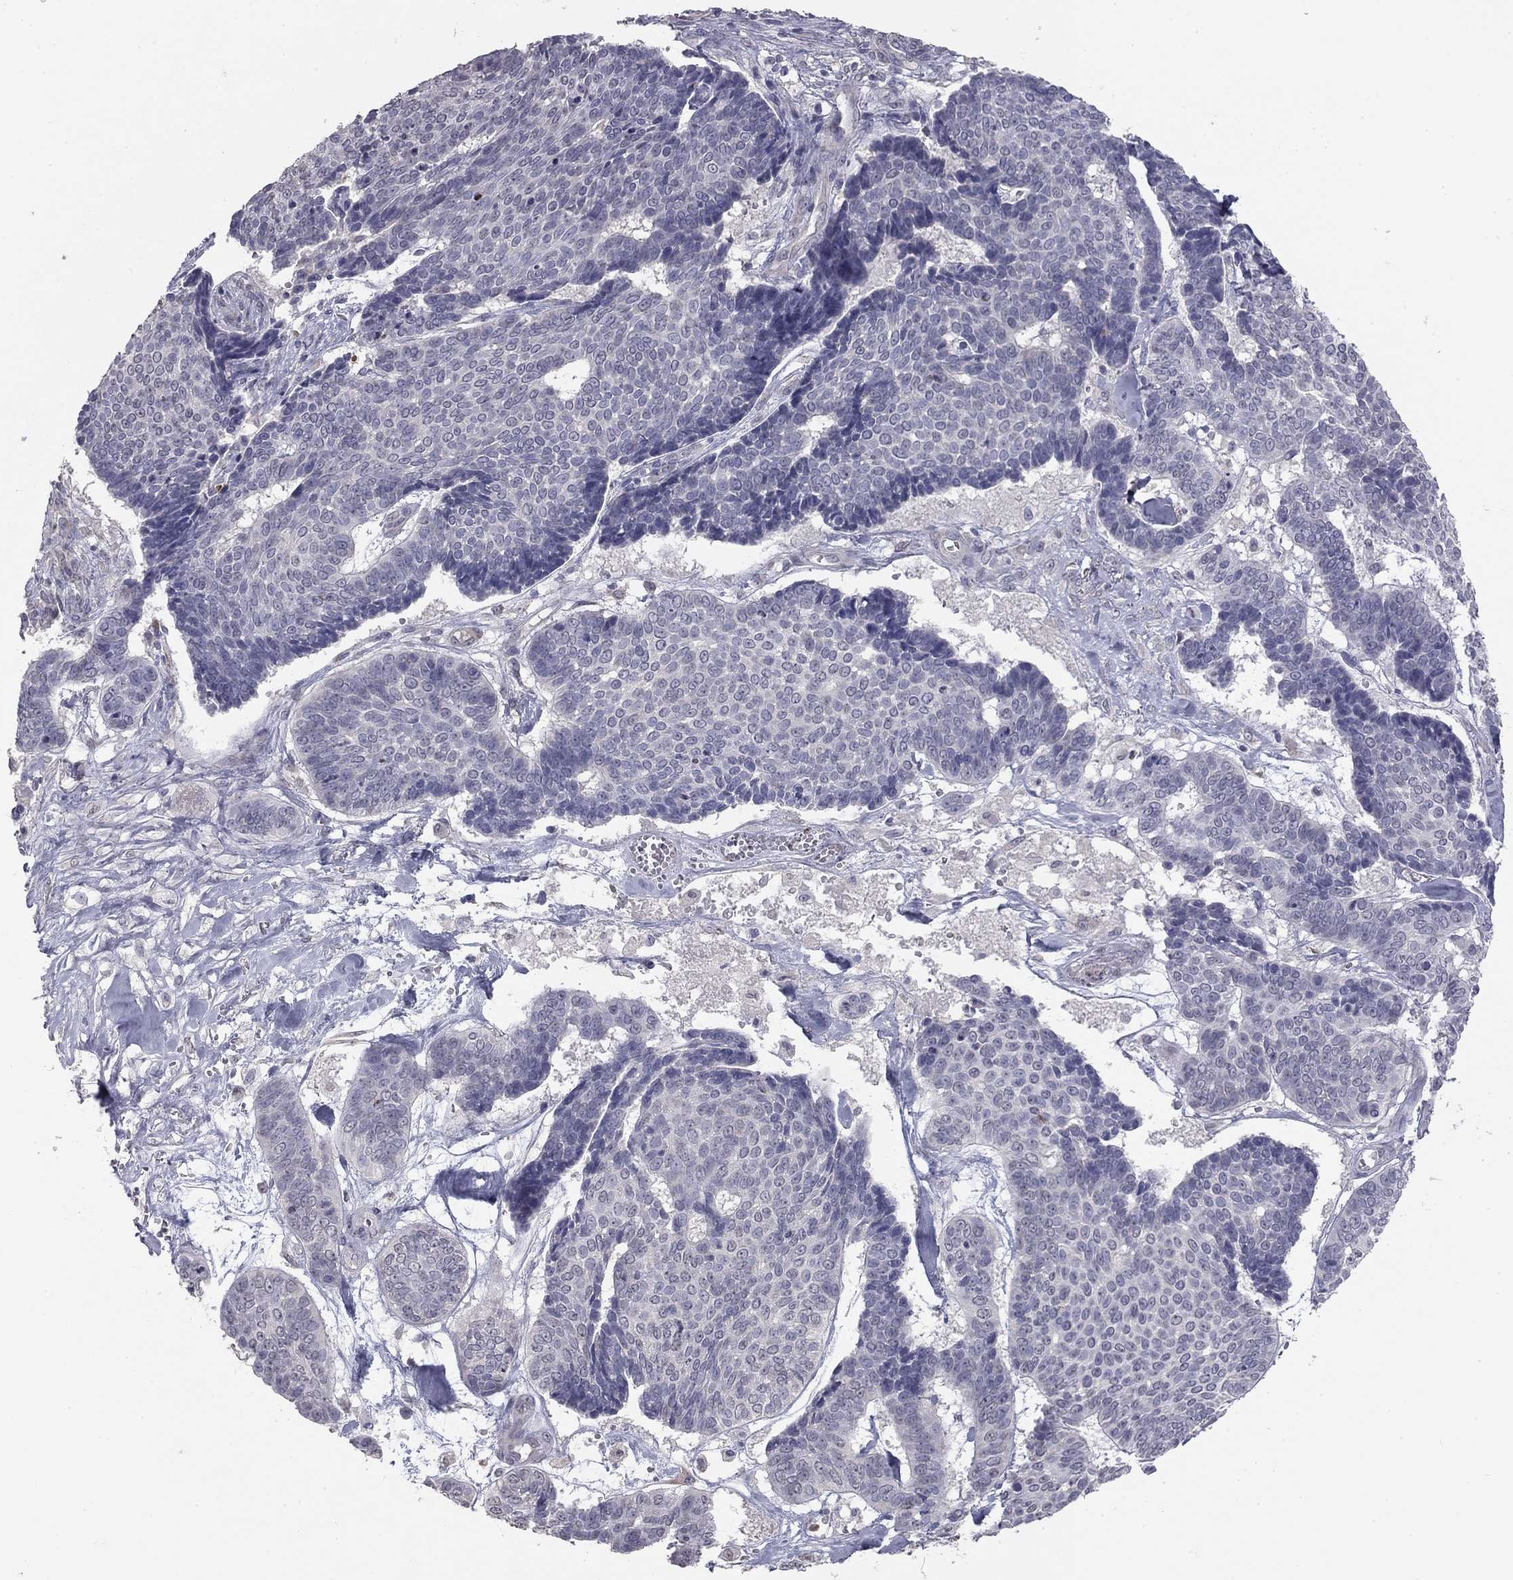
{"staining": {"intensity": "negative", "quantity": "none", "location": "none"}, "tissue": "skin cancer", "cell_type": "Tumor cells", "image_type": "cancer", "snomed": [{"axis": "morphology", "description": "Basal cell carcinoma"}, {"axis": "topography", "description": "Skin"}], "caption": "IHC photomicrograph of neoplastic tissue: human skin basal cell carcinoma stained with DAB demonstrates no significant protein positivity in tumor cells. The staining is performed using DAB brown chromogen with nuclei counter-stained in using hematoxylin.", "gene": "PRRT2", "patient": {"sex": "male", "age": 86}}